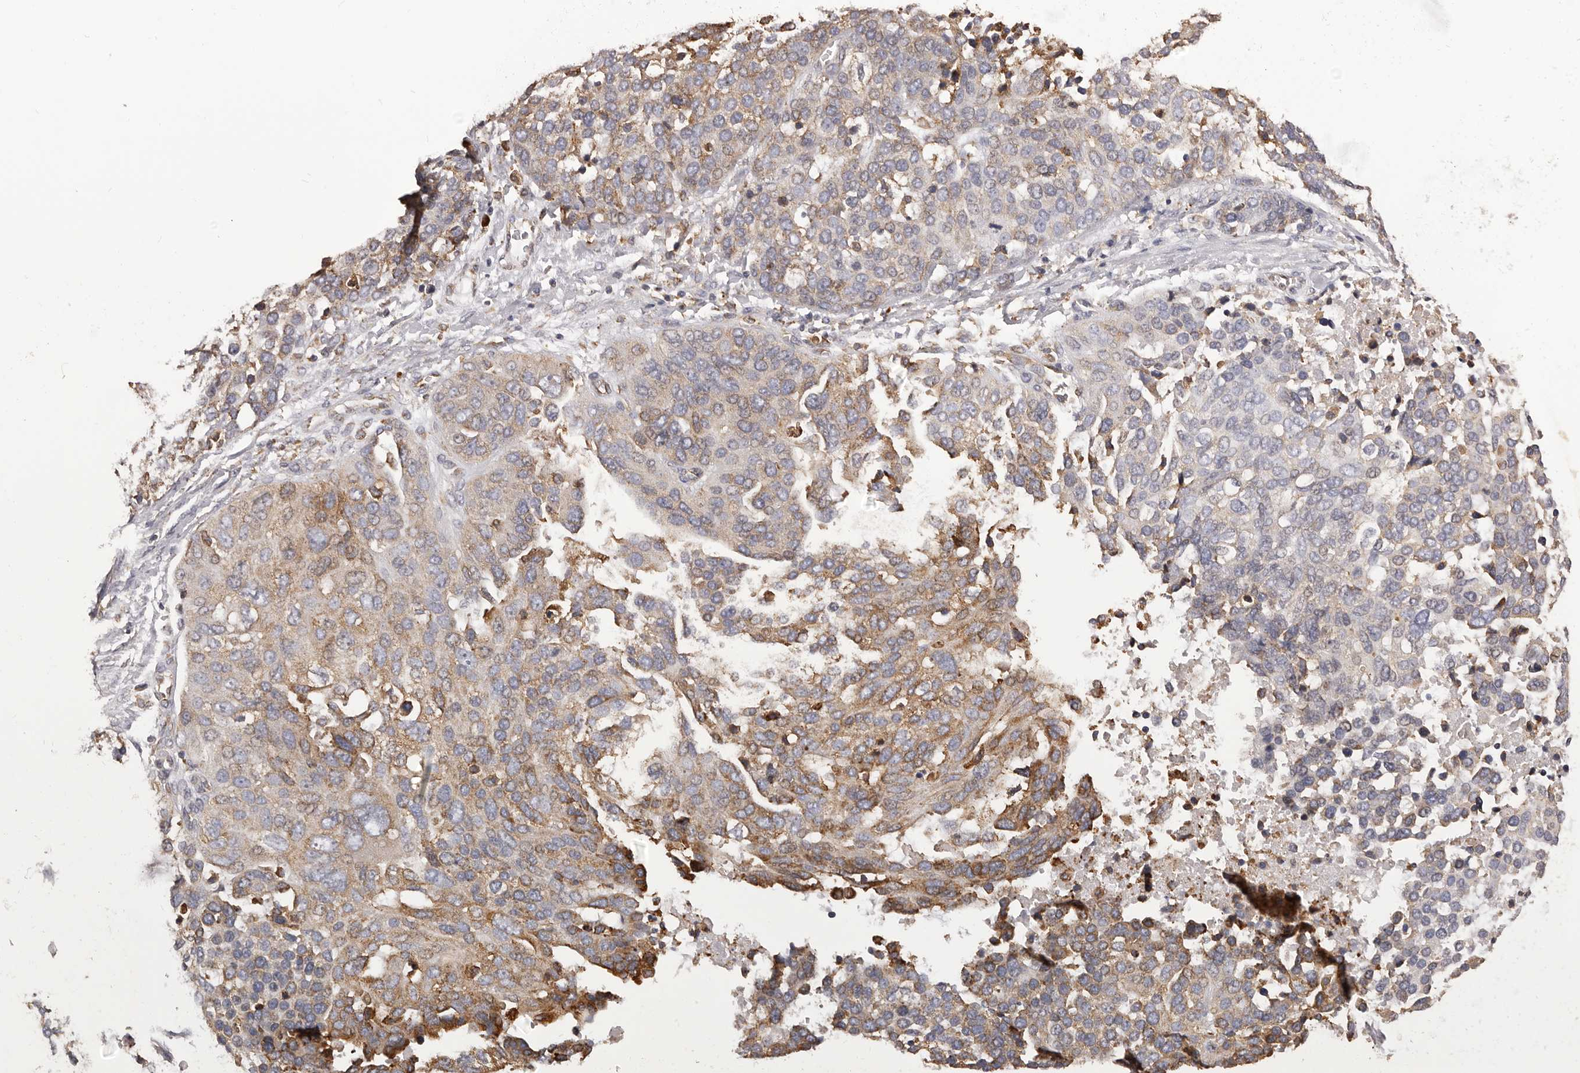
{"staining": {"intensity": "moderate", "quantity": "25%-75%", "location": "cytoplasmic/membranous"}, "tissue": "ovarian cancer", "cell_type": "Tumor cells", "image_type": "cancer", "snomed": [{"axis": "morphology", "description": "Cystadenocarcinoma, serous, NOS"}, {"axis": "topography", "description": "Ovary"}], "caption": "Protein analysis of serous cystadenocarcinoma (ovarian) tissue exhibits moderate cytoplasmic/membranous positivity in approximately 25%-75% of tumor cells. The staining is performed using DAB brown chromogen to label protein expression. The nuclei are counter-stained blue using hematoxylin.", "gene": "QRSL1", "patient": {"sex": "female", "age": 44}}